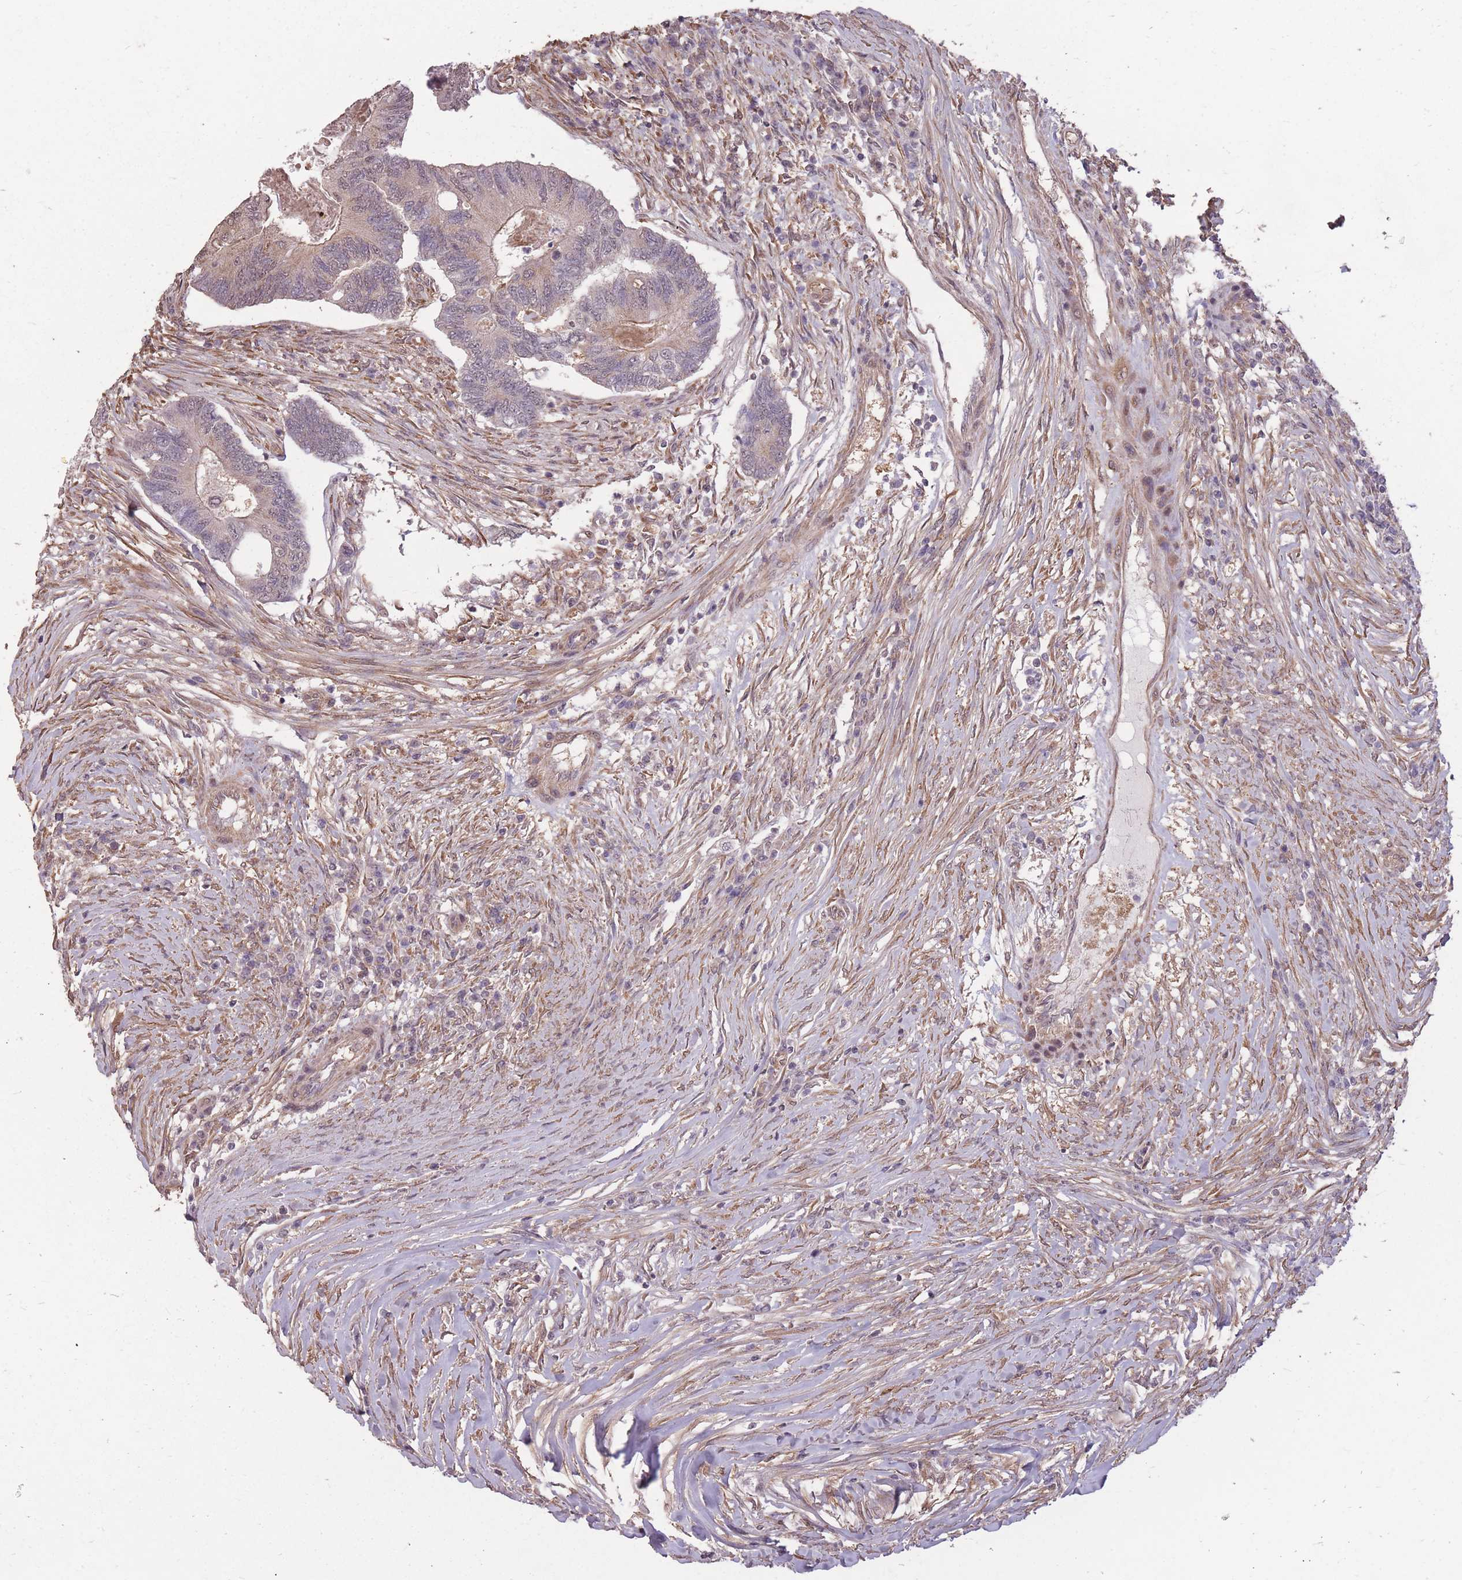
{"staining": {"intensity": "weak", "quantity": "<25%", "location": "cytoplasmic/membranous"}, "tissue": "colorectal cancer", "cell_type": "Tumor cells", "image_type": "cancer", "snomed": [{"axis": "morphology", "description": "Adenocarcinoma, NOS"}, {"axis": "topography", "description": "Colon"}], "caption": "High power microscopy micrograph of an immunohistochemistry photomicrograph of colorectal cancer, revealing no significant positivity in tumor cells.", "gene": "DYNC1LI2", "patient": {"sex": "female", "age": 67}}